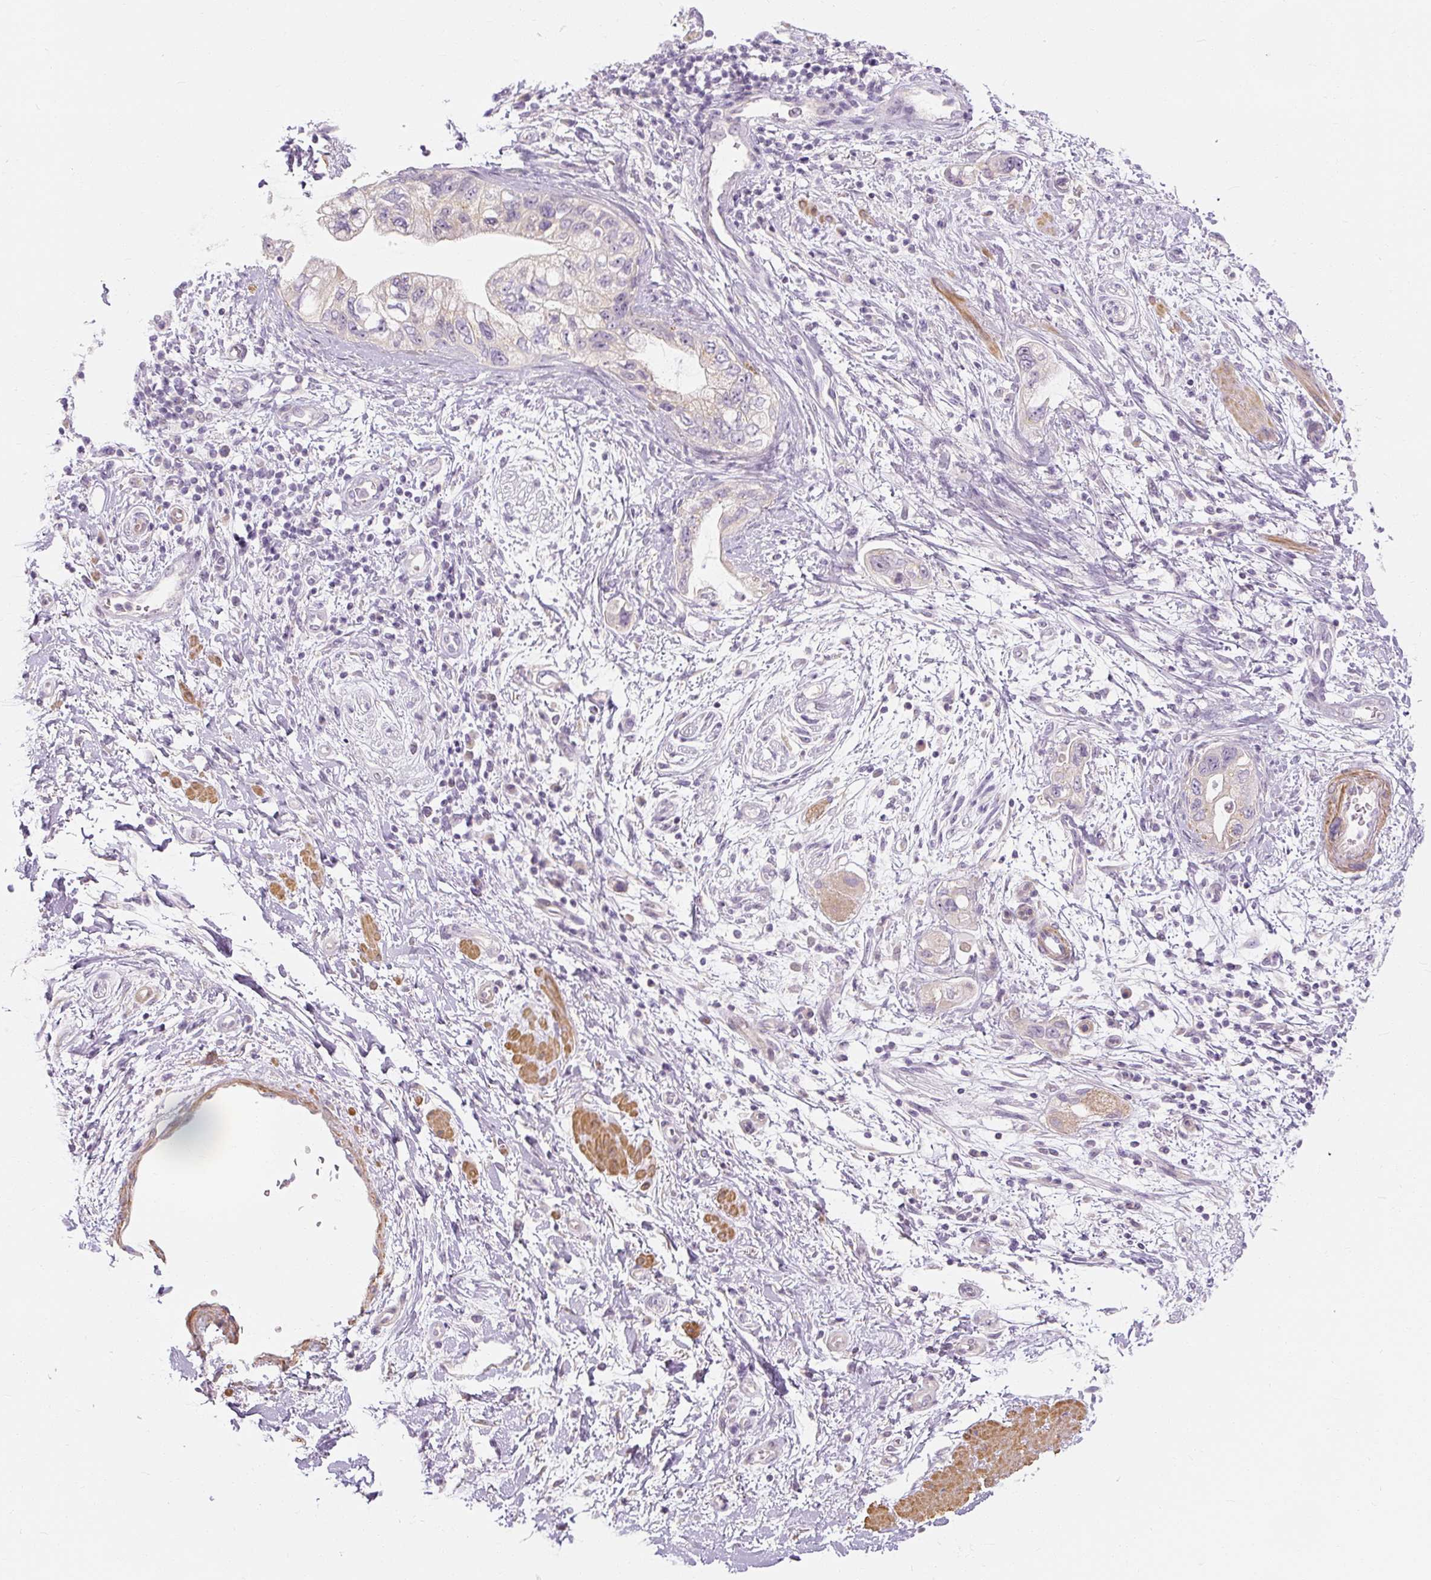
{"staining": {"intensity": "negative", "quantity": "none", "location": "none"}, "tissue": "pancreatic cancer", "cell_type": "Tumor cells", "image_type": "cancer", "snomed": [{"axis": "morphology", "description": "Adenocarcinoma, NOS"}, {"axis": "topography", "description": "Pancreas"}], "caption": "Immunohistochemistry (IHC) of adenocarcinoma (pancreatic) exhibits no positivity in tumor cells.", "gene": "CAPN3", "patient": {"sex": "female", "age": 73}}